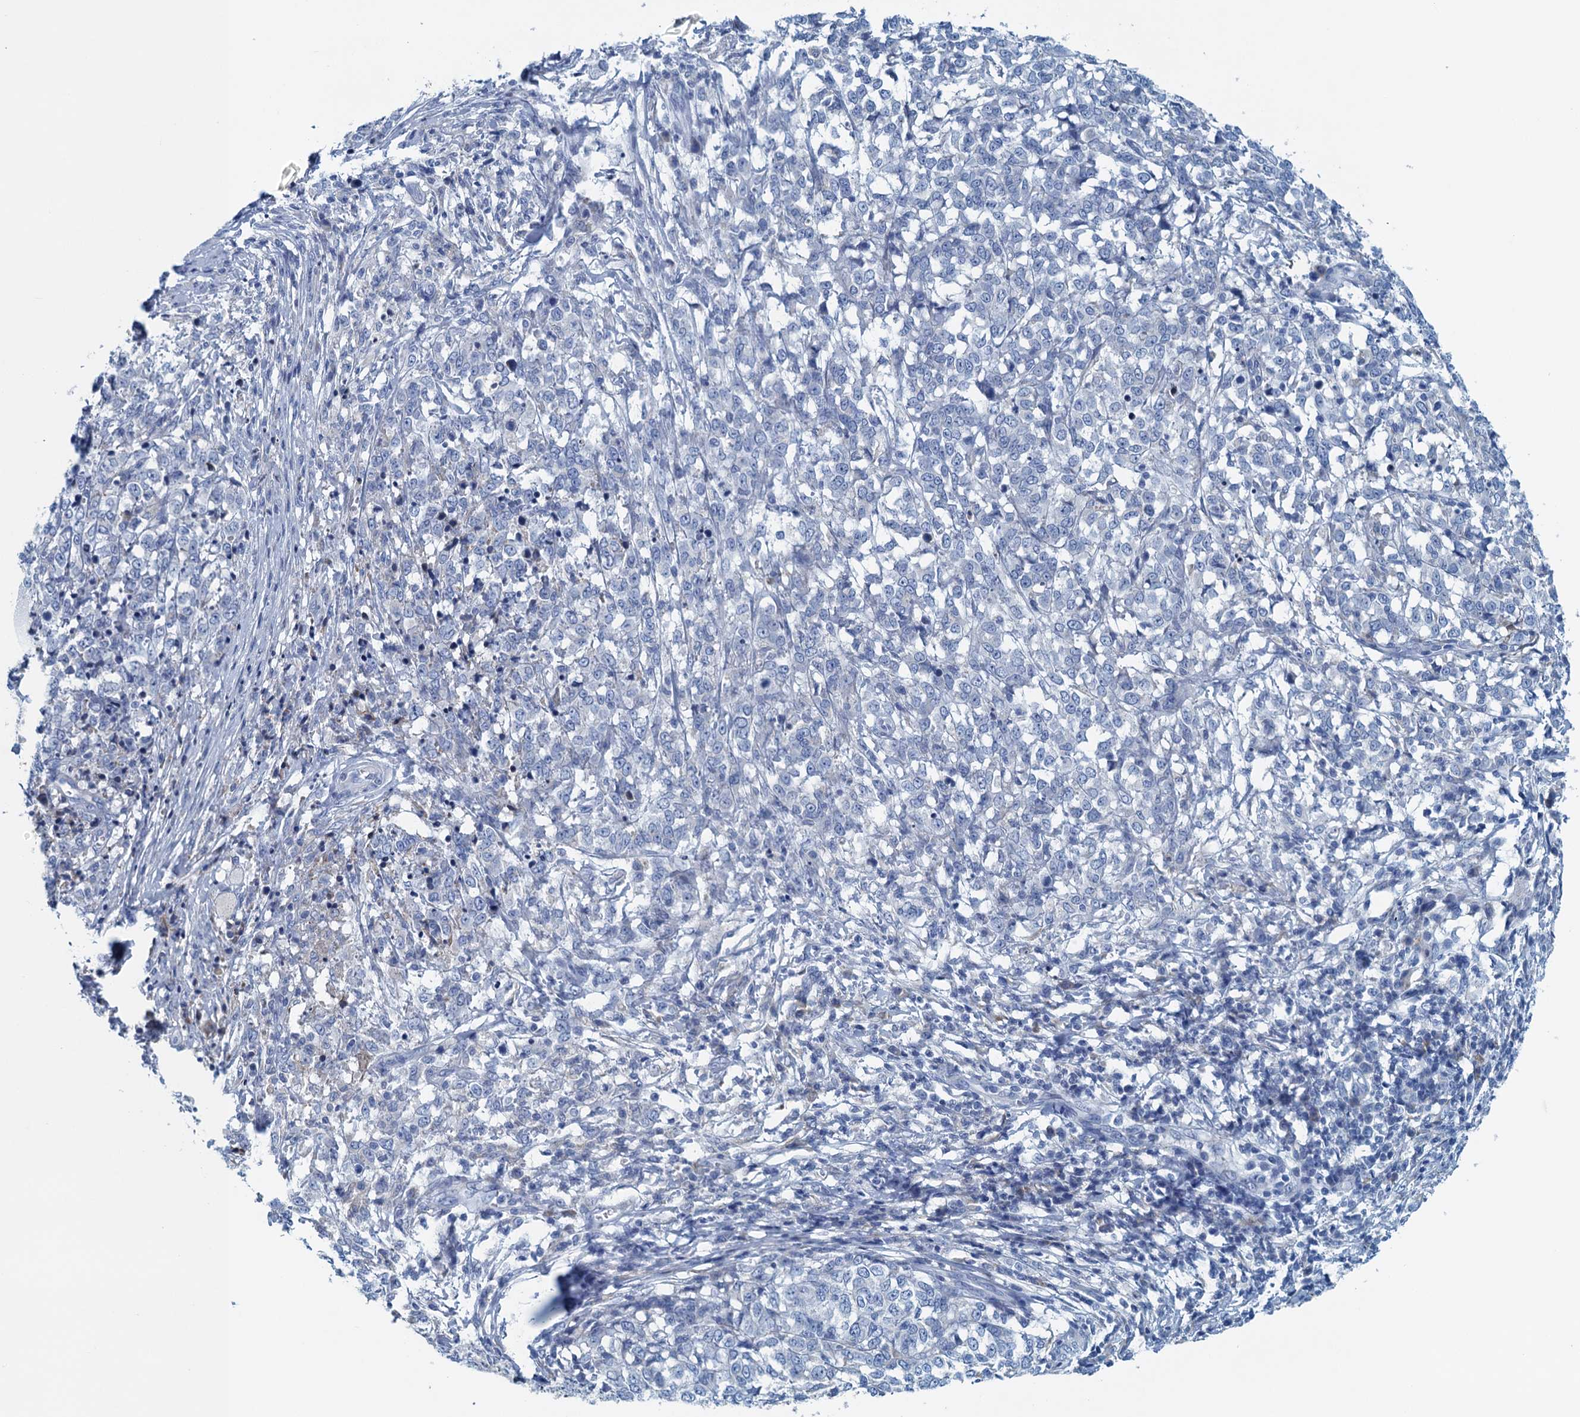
{"staining": {"intensity": "negative", "quantity": "none", "location": "none"}, "tissue": "melanoma", "cell_type": "Tumor cells", "image_type": "cancer", "snomed": [{"axis": "morphology", "description": "Malignant melanoma, NOS"}, {"axis": "topography", "description": "Skin"}], "caption": "Tumor cells show no significant staining in melanoma.", "gene": "C10orf88", "patient": {"sex": "female", "age": 72}}